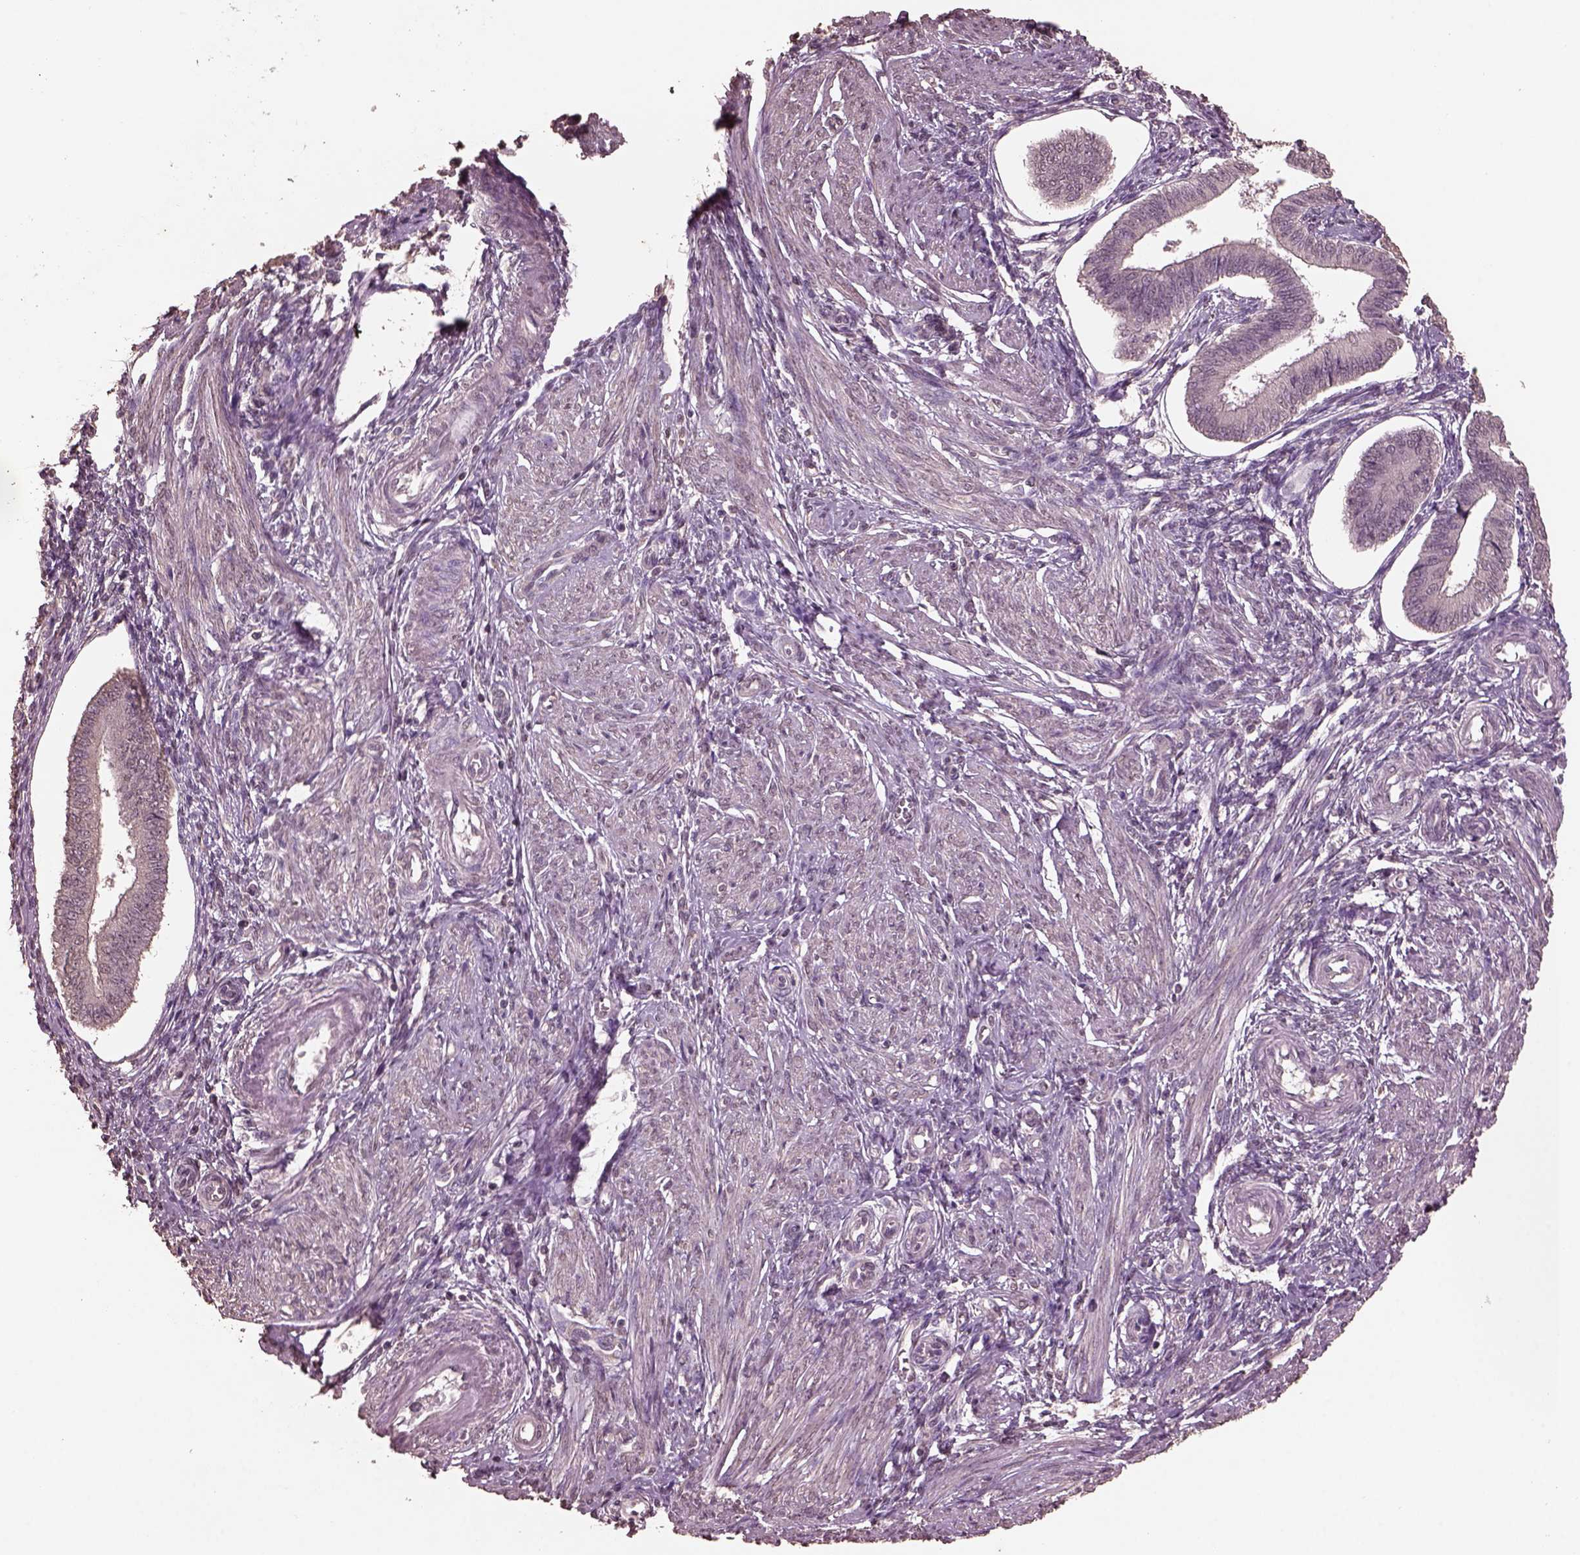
{"staining": {"intensity": "negative", "quantity": "none", "location": "none"}, "tissue": "endometrium", "cell_type": "Cells in endometrial stroma", "image_type": "normal", "snomed": [{"axis": "morphology", "description": "Normal tissue, NOS"}, {"axis": "topography", "description": "Endometrium"}], "caption": "Protein analysis of benign endometrium displays no significant staining in cells in endometrial stroma. (Brightfield microscopy of DAB immunohistochemistry at high magnification).", "gene": "CPT1C", "patient": {"sex": "female", "age": 42}}